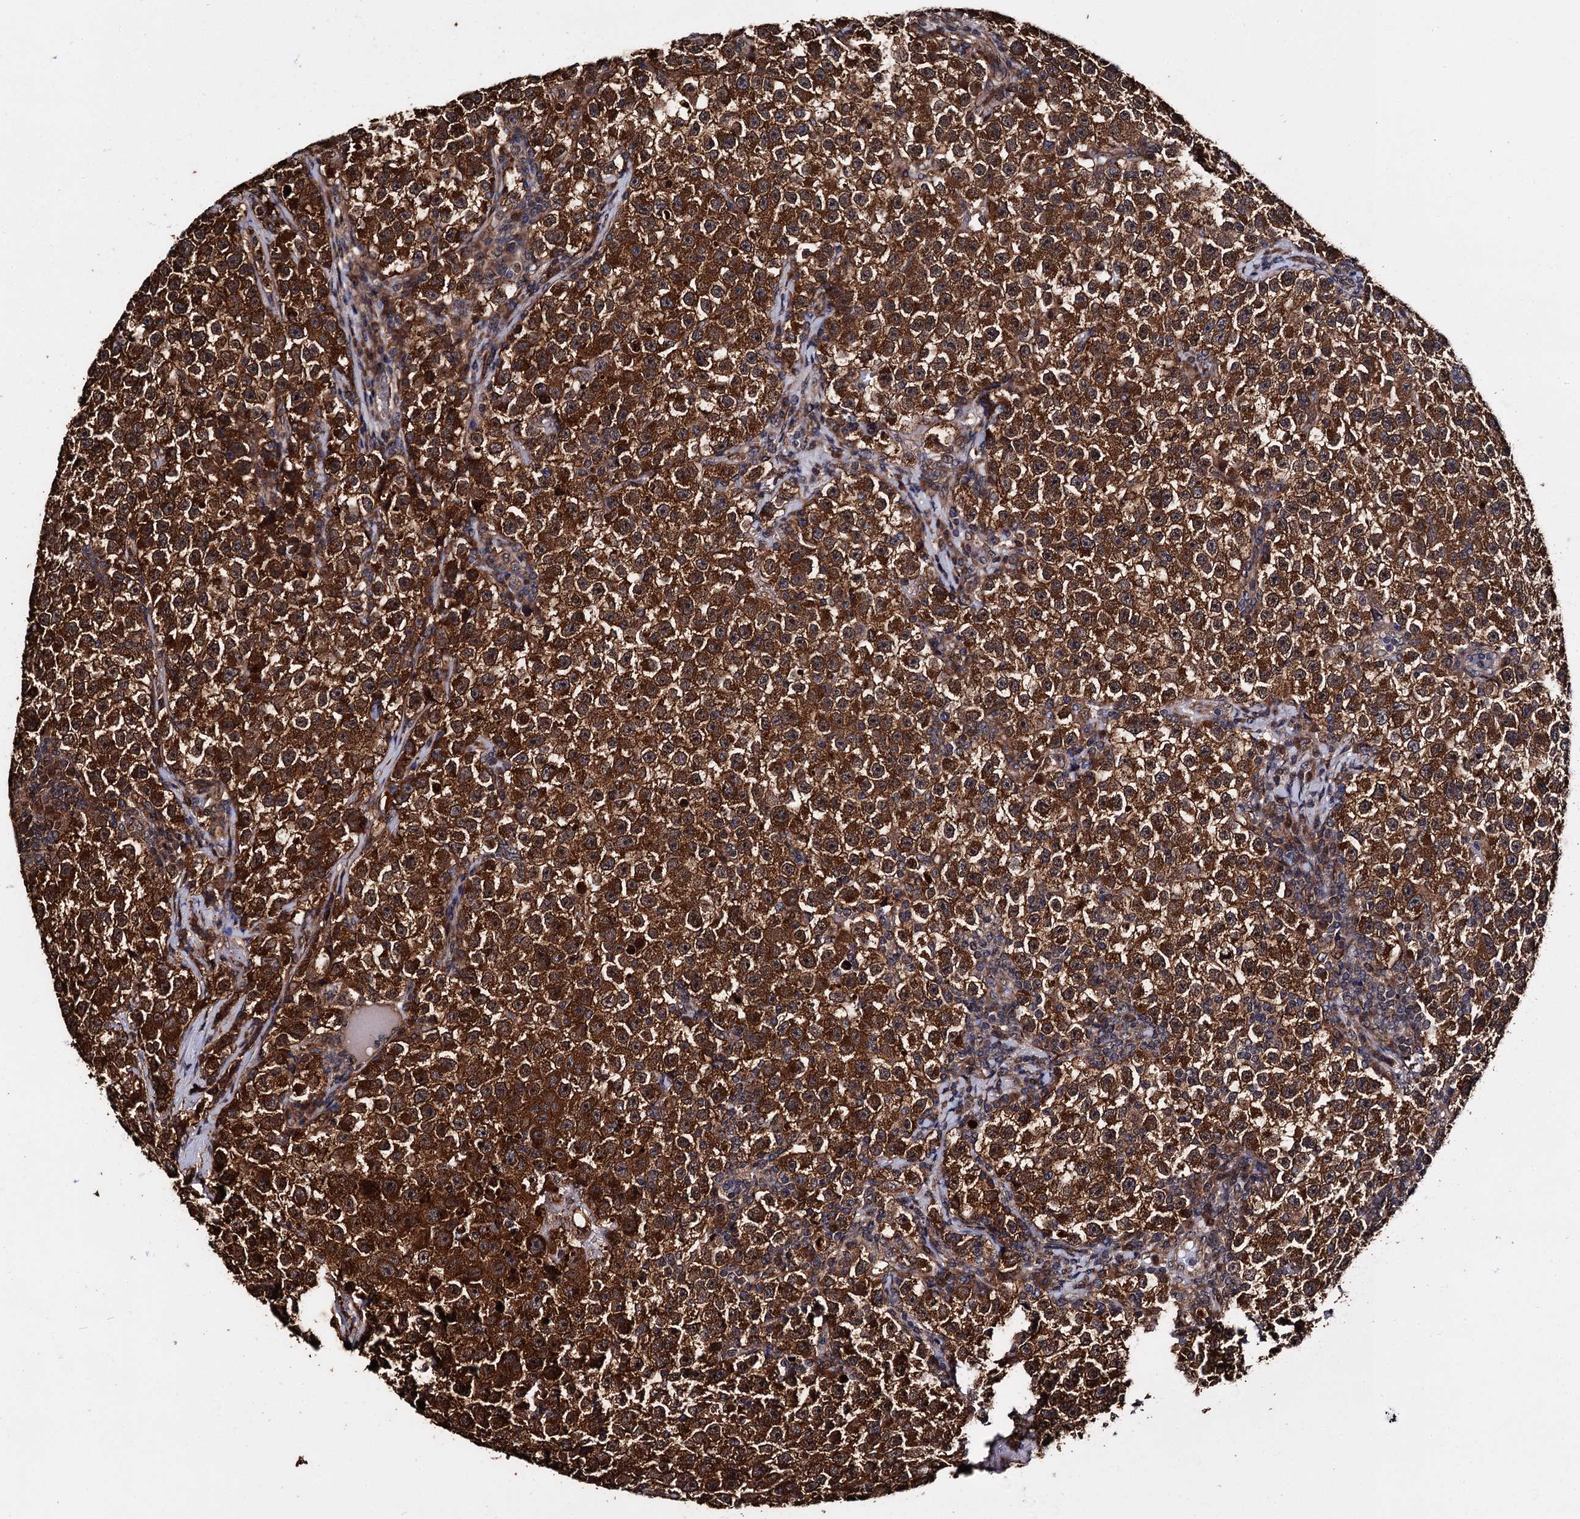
{"staining": {"intensity": "strong", "quantity": ">75%", "location": "cytoplasmic/membranous"}, "tissue": "testis cancer", "cell_type": "Tumor cells", "image_type": "cancer", "snomed": [{"axis": "morphology", "description": "Seminoma, NOS"}, {"axis": "topography", "description": "Testis"}], "caption": "Immunohistochemistry histopathology image of neoplastic tissue: human testis cancer (seminoma) stained using immunohistochemistry displays high levels of strong protein expression localized specifically in the cytoplasmic/membranous of tumor cells, appearing as a cytoplasmic/membranous brown color.", "gene": "MIER2", "patient": {"sex": "male", "age": 22}}